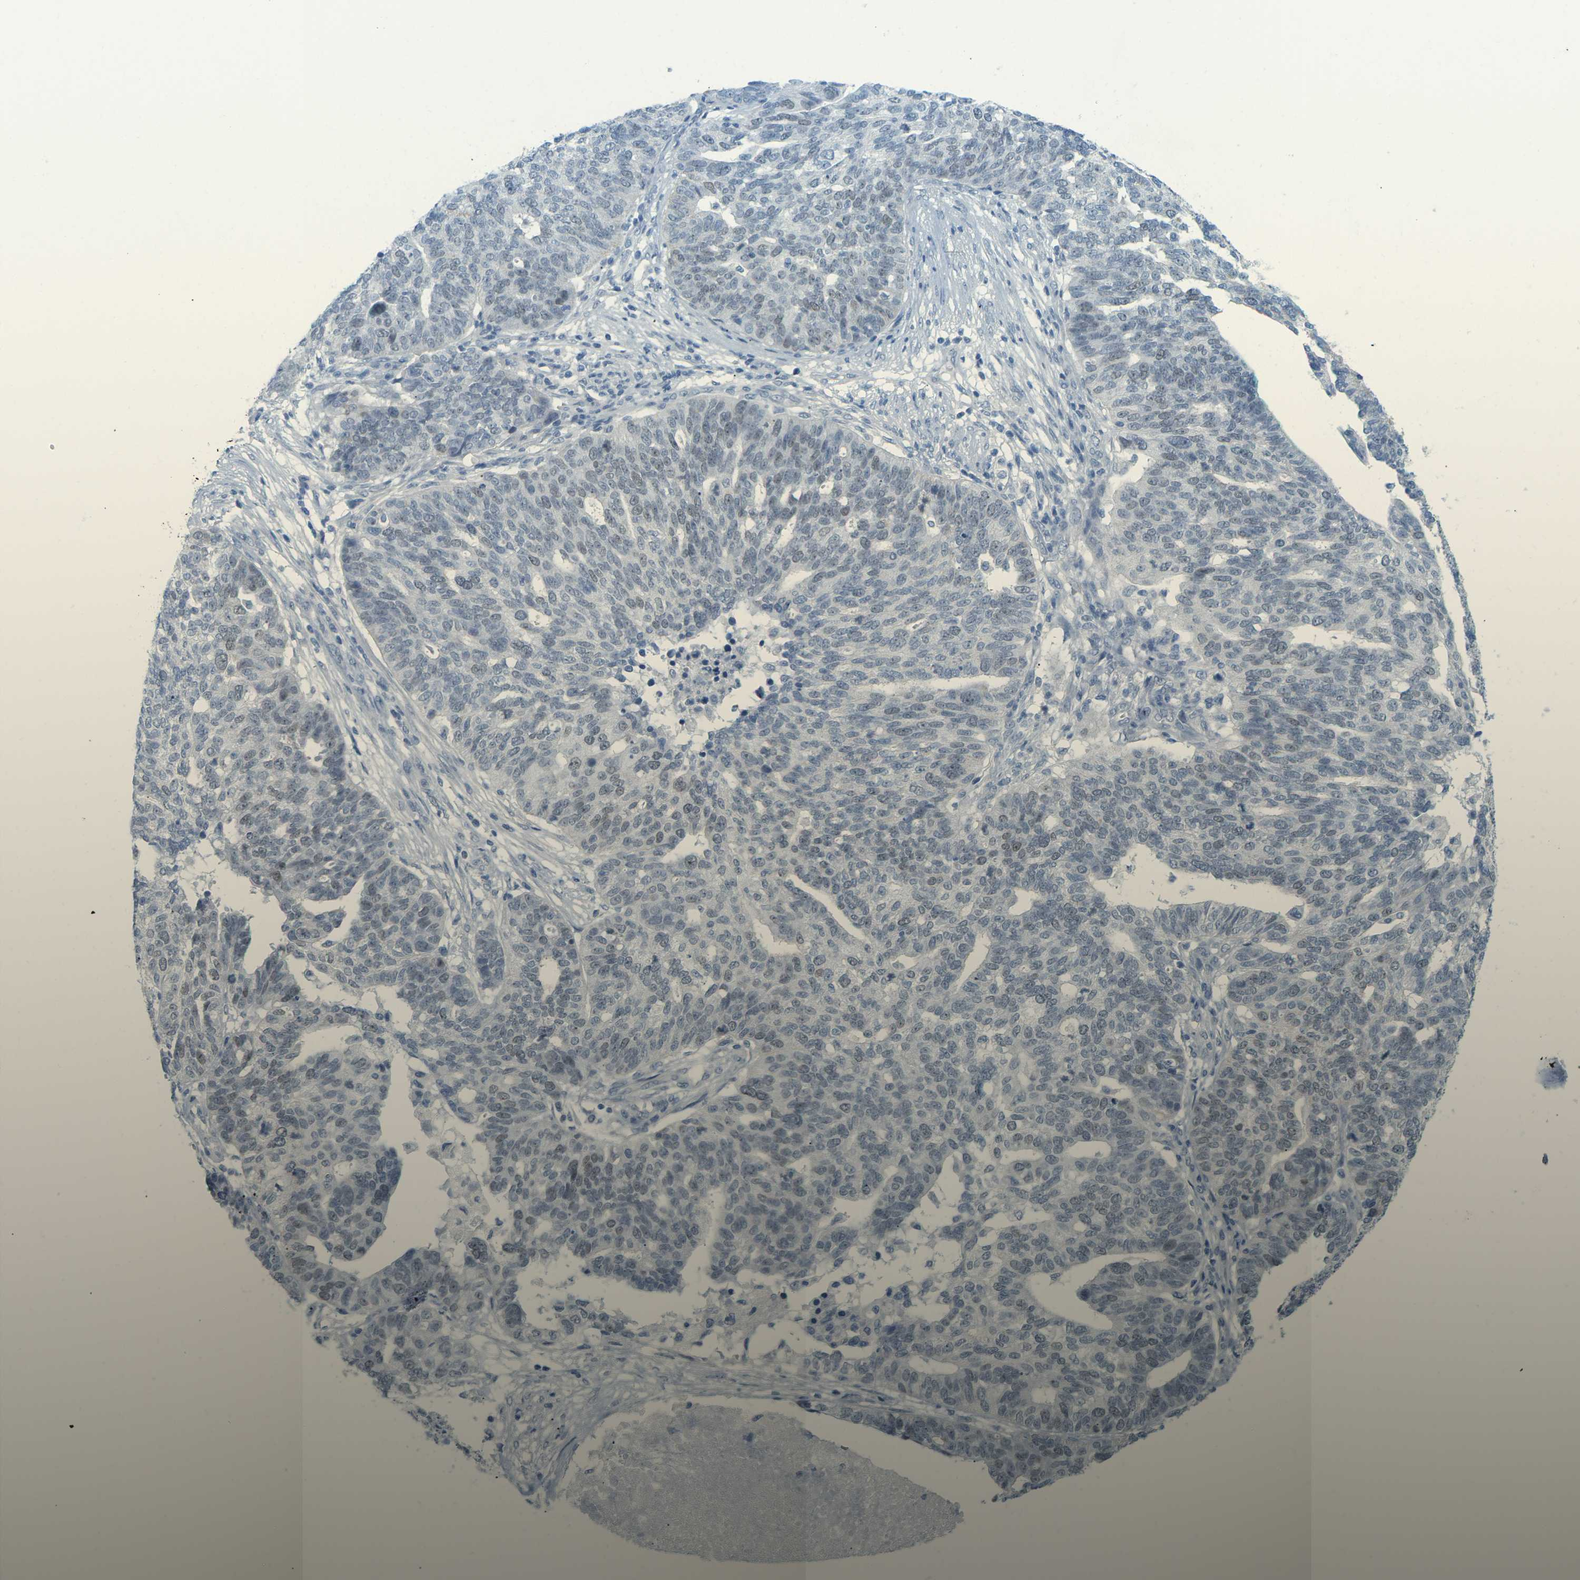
{"staining": {"intensity": "weak", "quantity": "<25%", "location": "nuclear"}, "tissue": "ovarian cancer", "cell_type": "Tumor cells", "image_type": "cancer", "snomed": [{"axis": "morphology", "description": "Cystadenocarcinoma, serous, NOS"}, {"axis": "topography", "description": "Ovary"}], "caption": "Ovarian cancer (serous cystadenocarcinoma) stained for a protein using IHC displays no expression tumor cells.", "gene": "HLTF", "patient": {"sex": "female", "age": 59}}